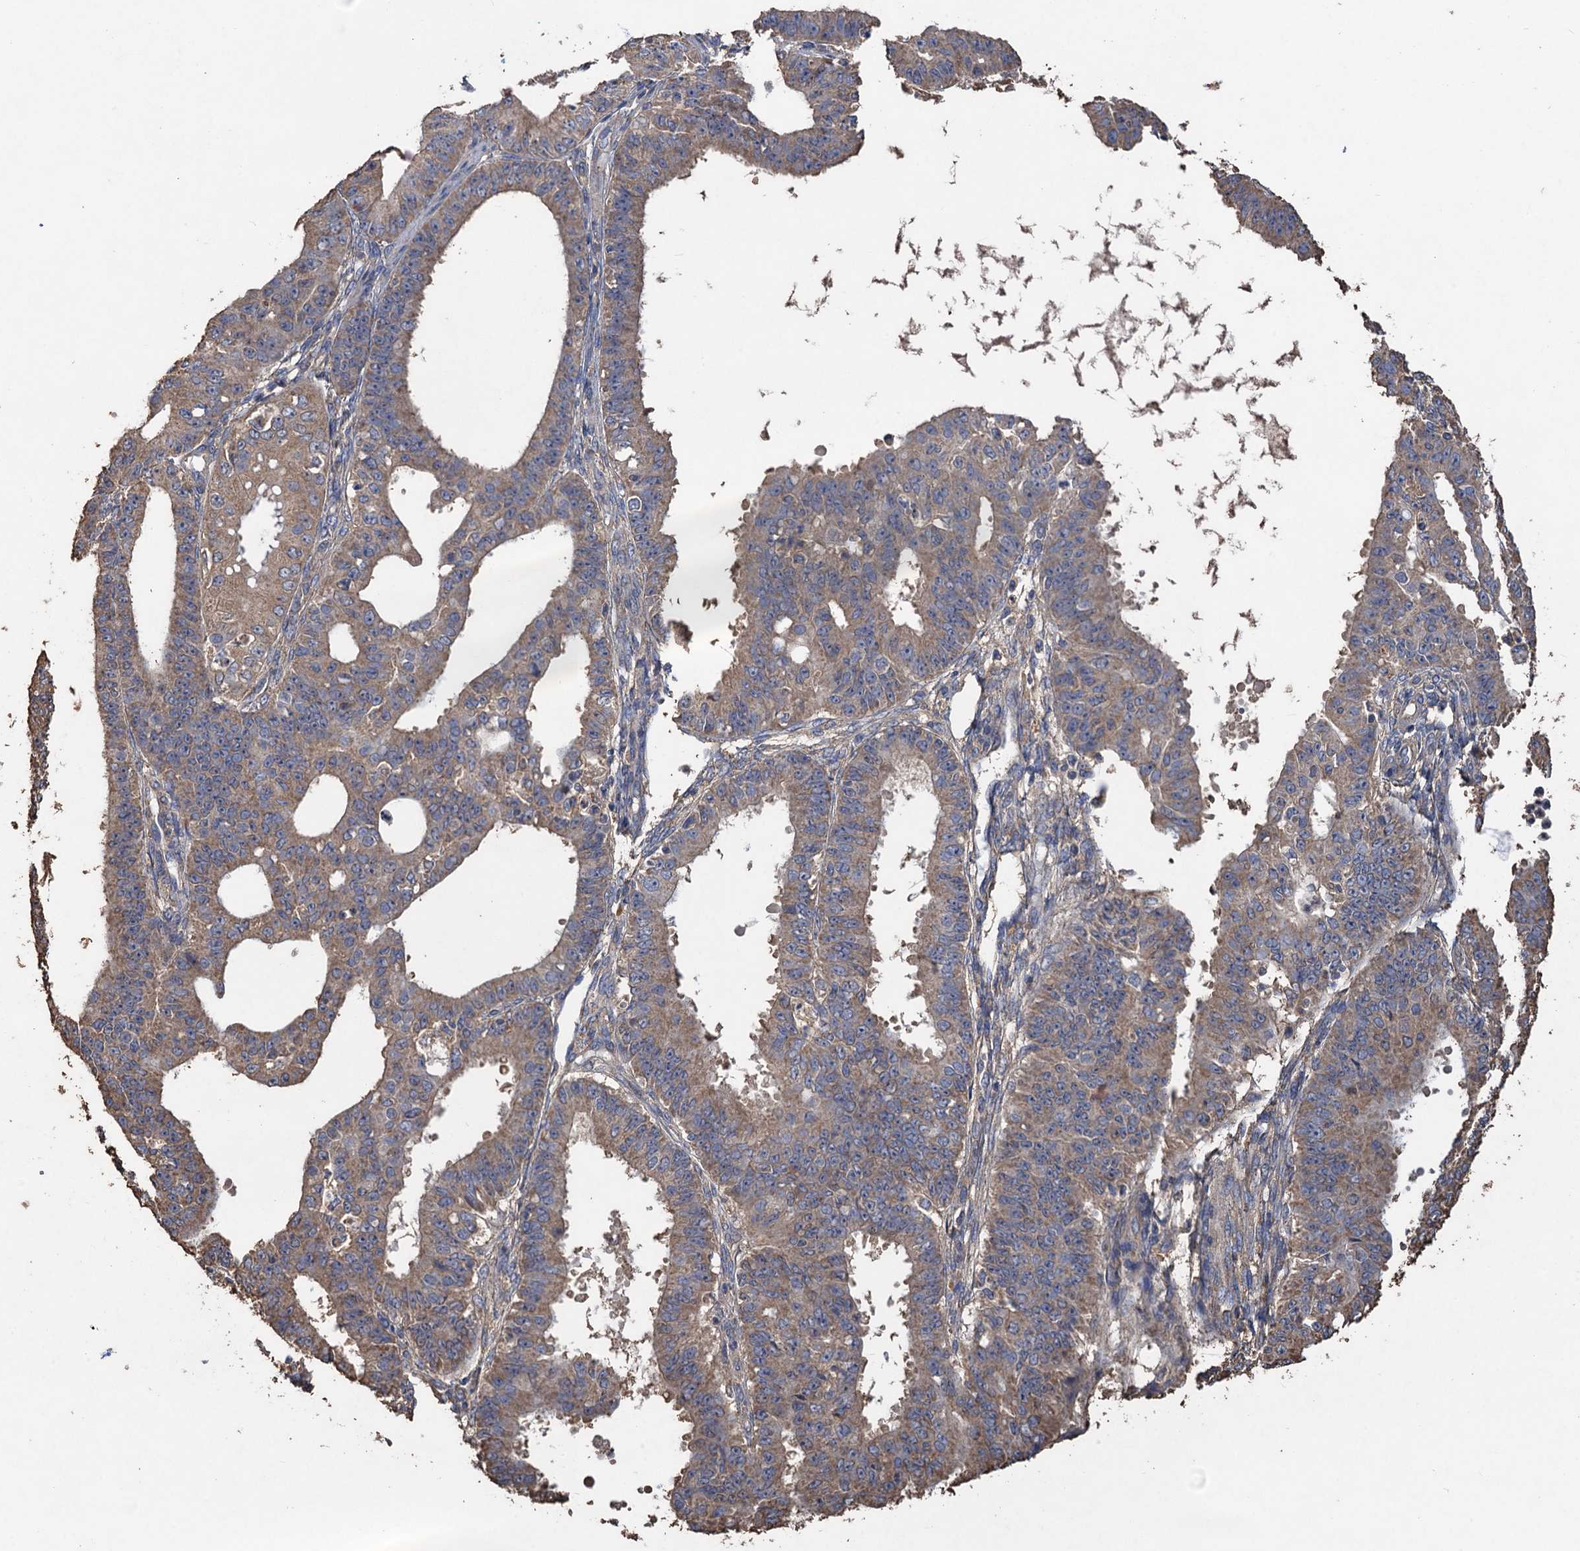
{"staining": {"intensity": "strong", "quantity": "<25%", "location": "cytoplasmic/membranous"}, "tissue": "ovarian cancer", "cell_type": "Tumor cells", "image_type": "cancer", "snomed": [{"axis": "morphology", "description": "Carcinoma, endometroid"}, {"axis": "topography", "description": "Appendix"}, {"axis": "topography", "description": "Ovary"}], "caption": "DAB (3,3'-diaminobenzidine) immunohistochemical staining of ovarian cancer demonstrates strong cytoplasmic/membranous protein positivity in about <25% of tumor cells. (IHC, brightfield microscopy, high magnification).", "gene": "SCUBE3", "patient": {"sex": "female", "age": 42}}